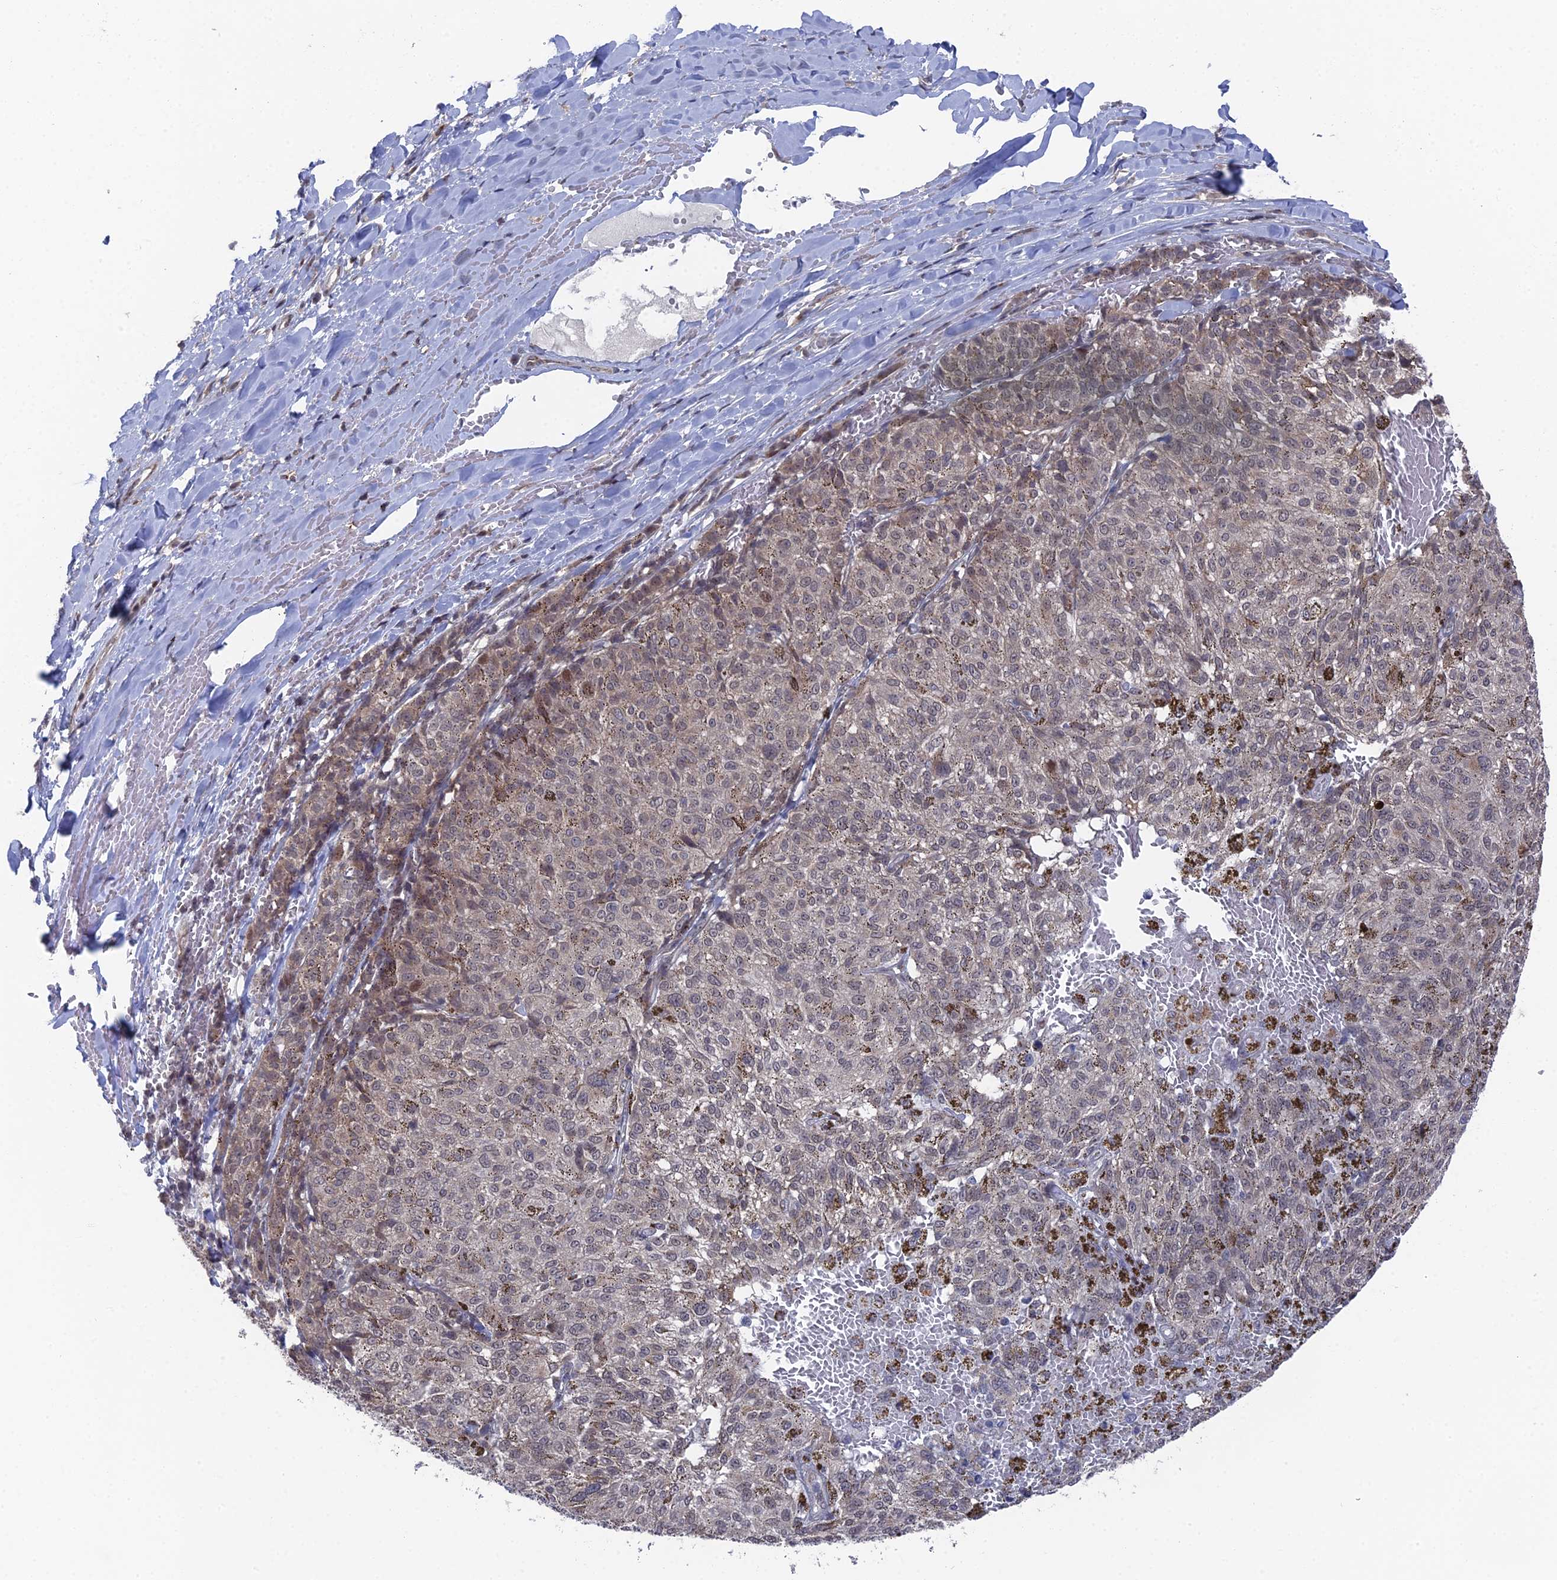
{"staining": {"intensity": "weak", "quantity": "<25%", "location": "cytoplasmic/membranous"}, "tissue": "melanoma", "cell_type": "Tumor cells", "image_type": "cancer", "snomed": [{"axis": "morphology", "description": "Malignant melanoma, NOS"}, {"axis": "topography", "description": "Skin"}], "caption": "DAB immunohistochemical staining of human melanoma demonstrates no significant positivity in tumor cells.", "gene": "FHIP2A", "patient": {"sex": "female", "age": 72}}